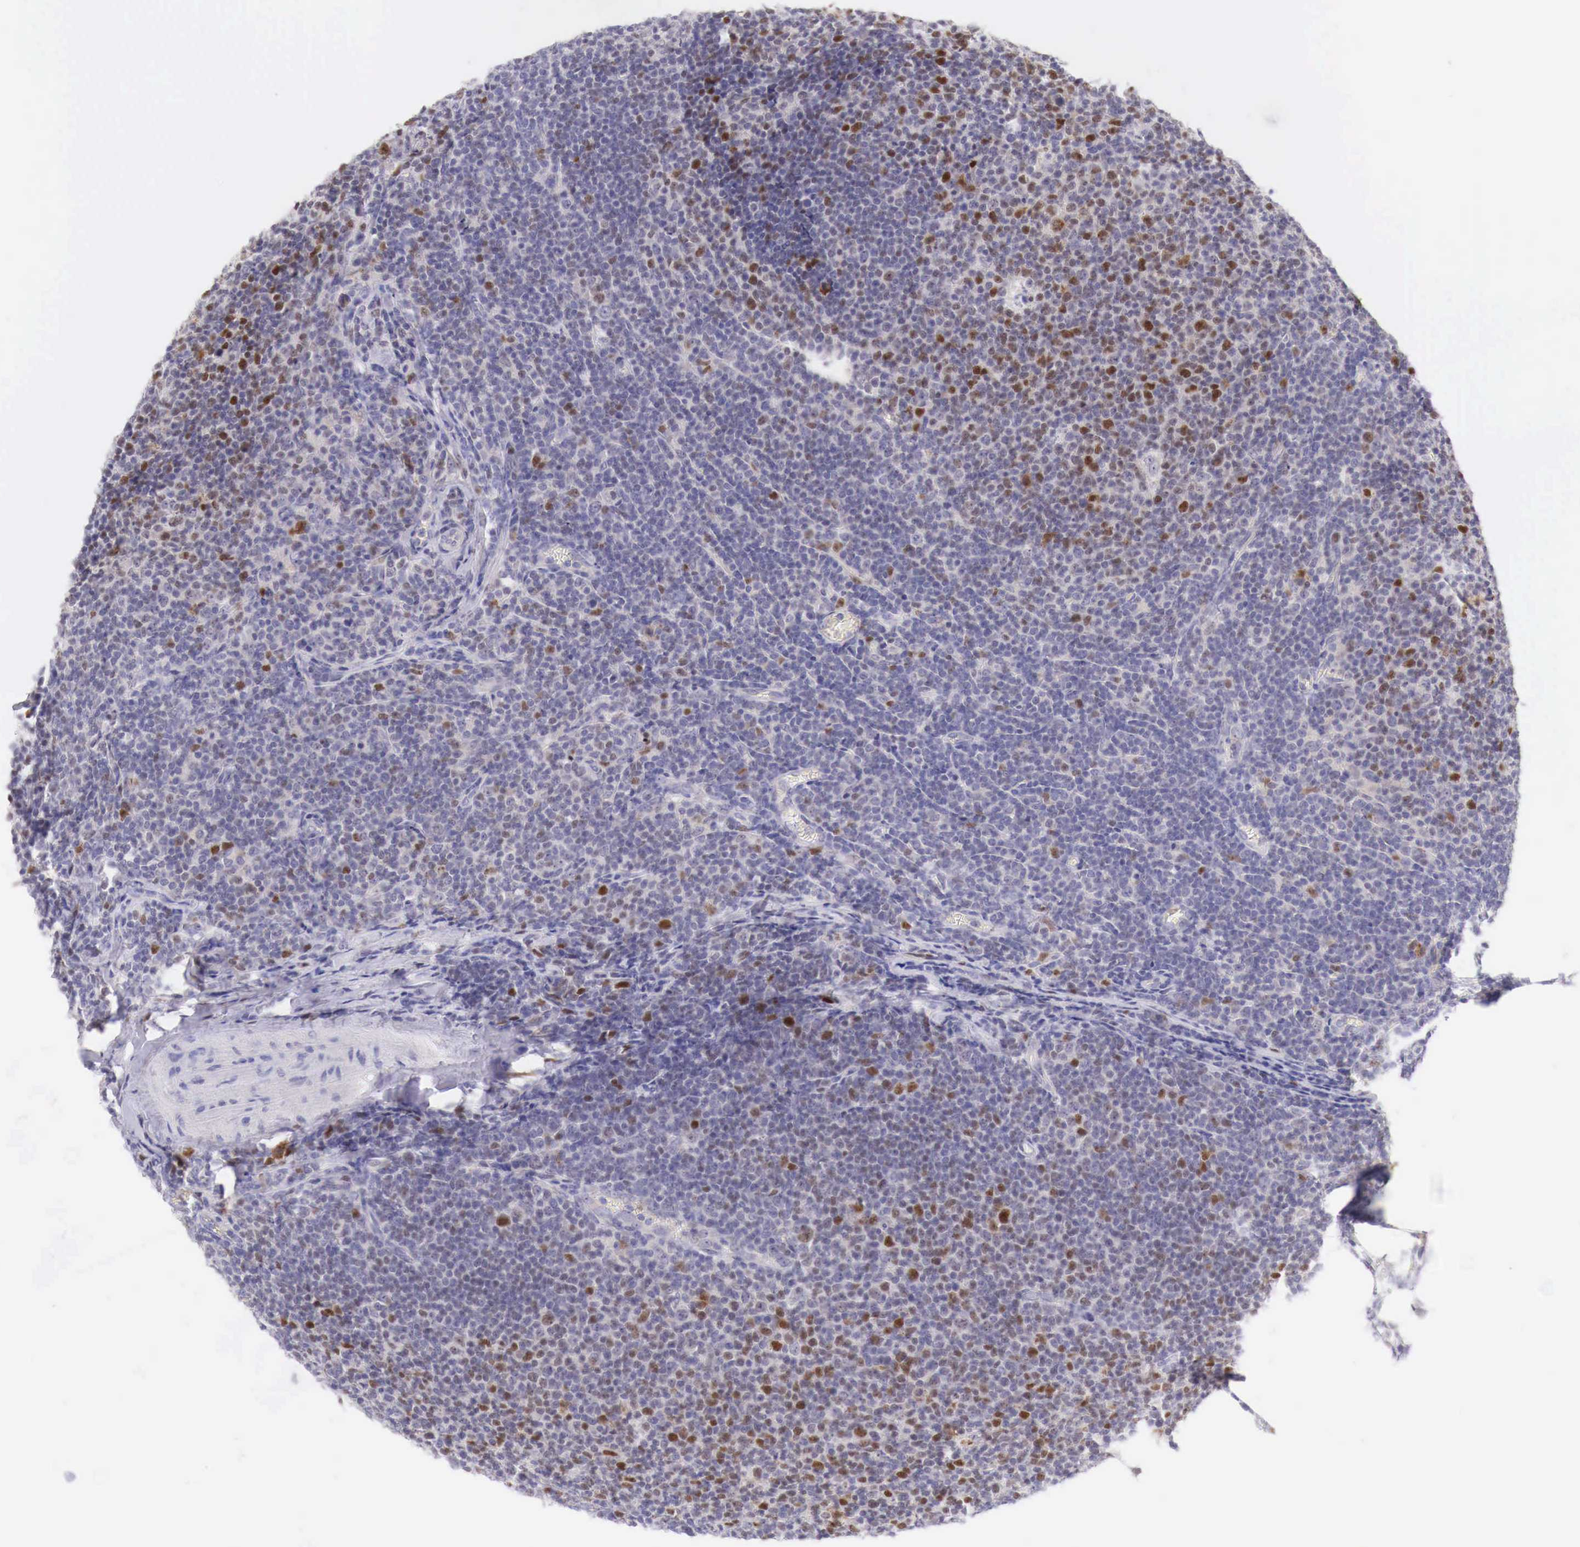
{"staining": {"intensity": "moderate", "quantity": "<25%", "location": "nuclear"}, "tissue": "lymphoma", "cell_type": "Tumor cells", "image_type": "cancer", "snomed": [{"axis": "morphology", "description": "Malignant lymphoma, non-Hodgkin's type, Low grade"}, {"axis": "topography", "description": "Lymph node"}], "caption": "Low-grade malignant lymphoma, non-Hodgkin's type was stained to show a protein in brown. There is low levels of moderate nuclear positivity in approximately <25% of tumor cells. (DAB IHC with brightfield microscopy, high magnification).", "gene": "BCL6", "patient": {"sex": "male", "age": 74}}